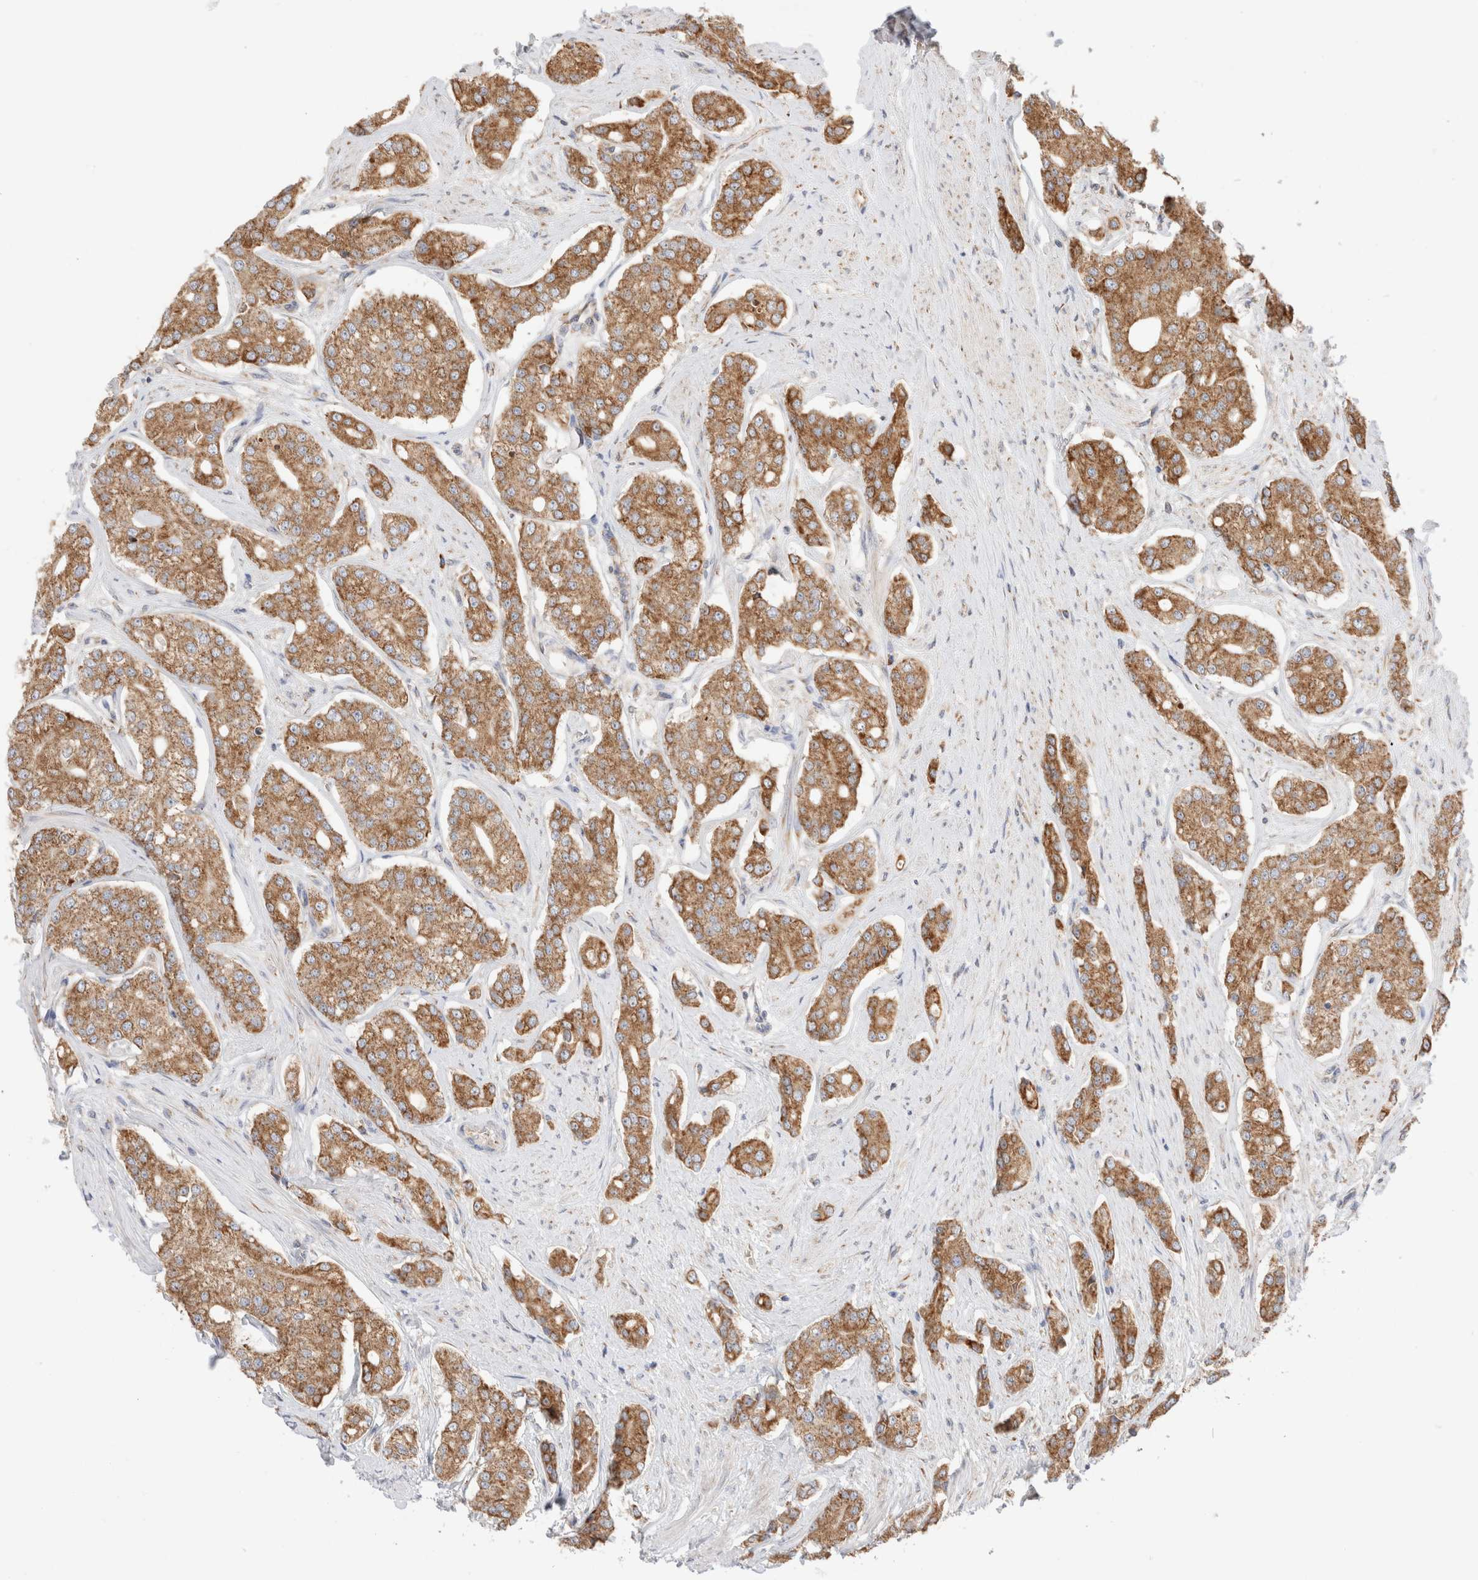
{"staining": {"intensity": "moderate", "quantity": "25%-75%", "location": "cytoplasmic/membranous"}, "tissue": "prostate cancer", "cell_type": "Tumor cells", "image_type": "cancer", "snomed": [{"axis": "morphology", "description": "Adenocarcinoma, High grade"}, {"axis": "topography", "description": "Prostate"}], "caption": "Protein analysis of prostate high-grade adenocarcinoma tissue displays moderate cytoplasmic/membranous expression in about 25%-75% of tumor cells.", "gene": "UTS2B", "patient": {"sex": "male", "age": 71}}